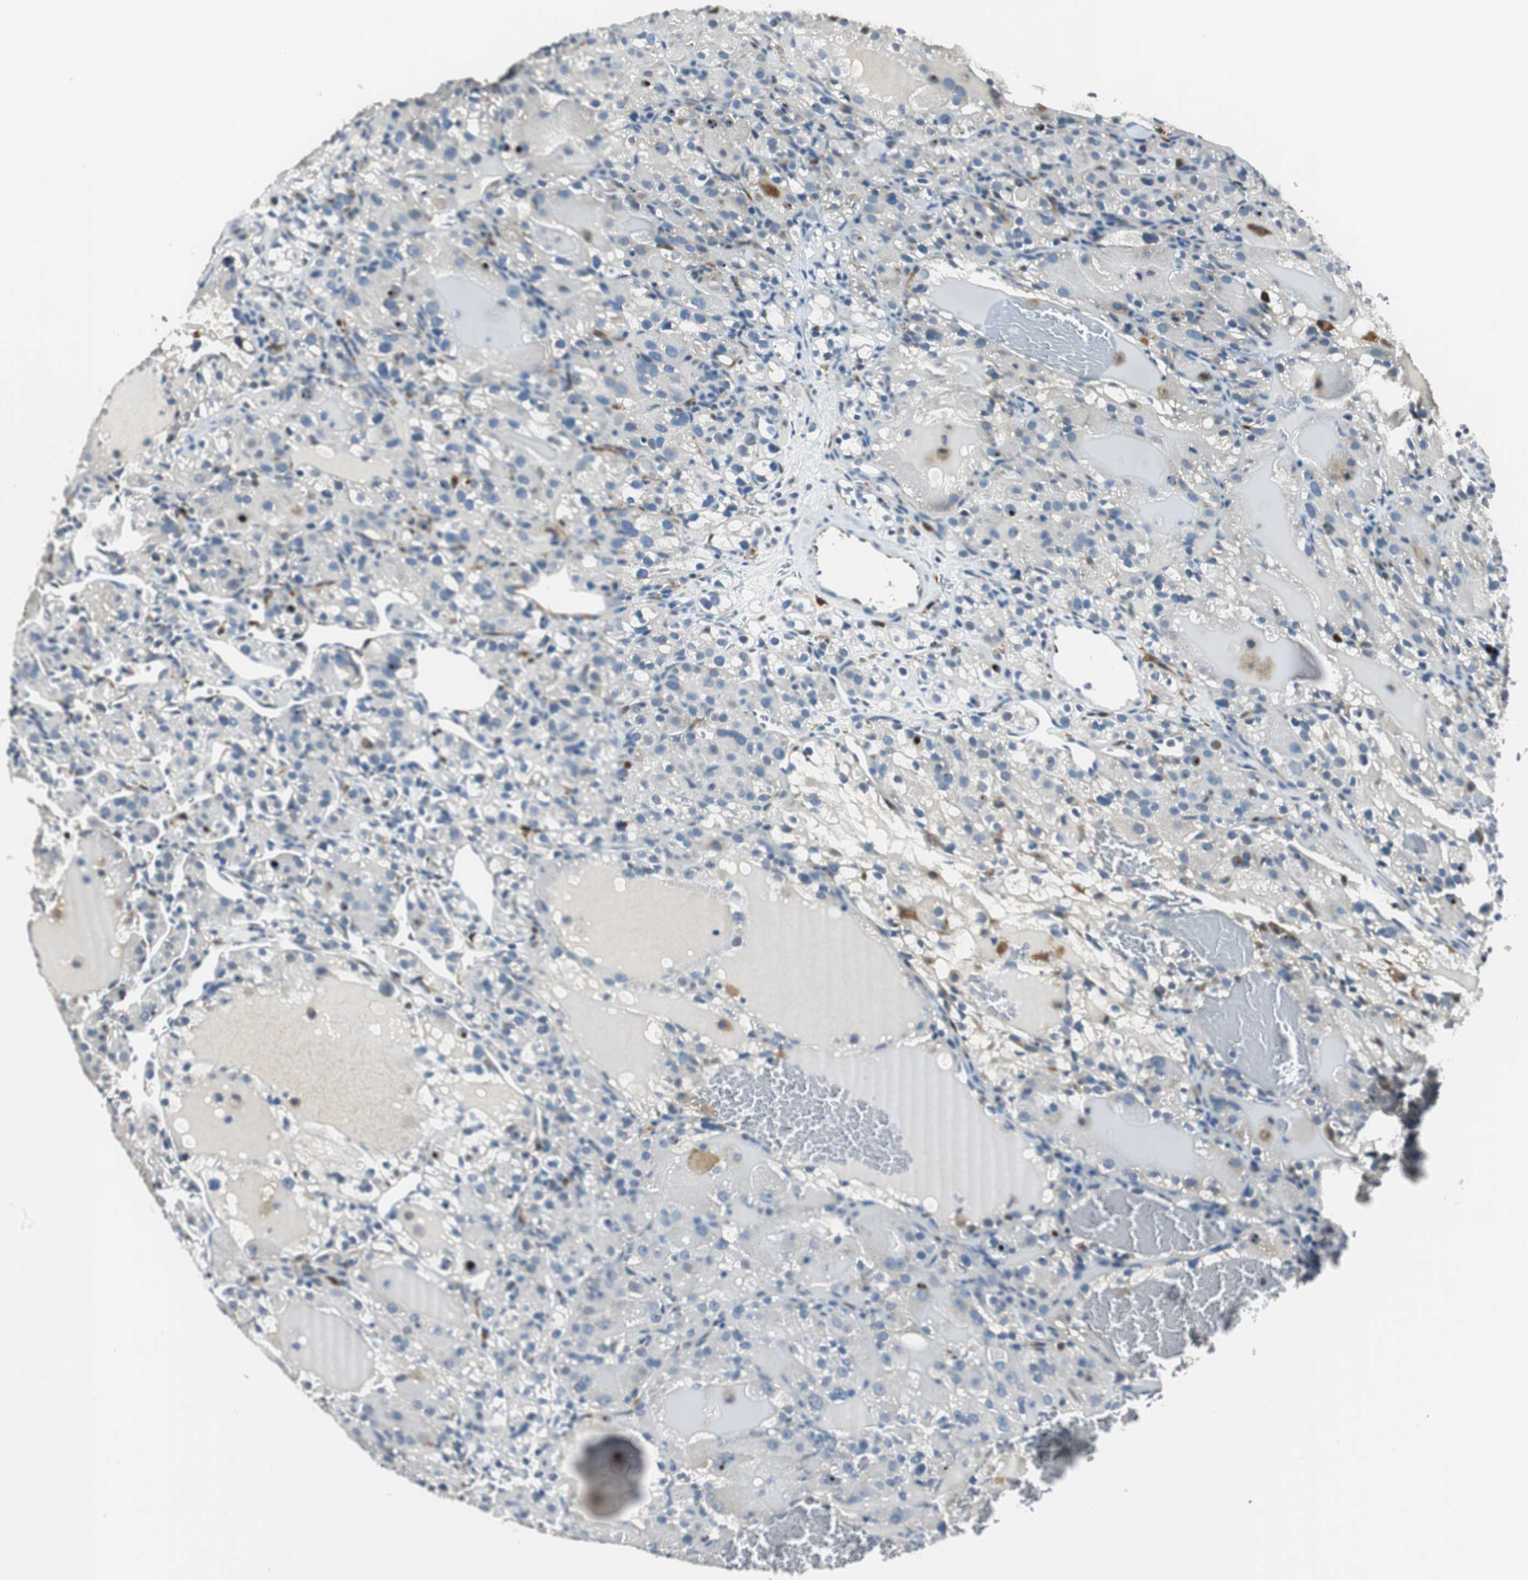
{"staining": {"intensity": "negative", "quantity": "none", "location": "none"}, "tissue": "renal cancer", "cell_type": "Tumor cells", "image_type": "cancer", "snomed": [{"axis": "morphology", "description": "Normal tissue, NOS"}, {"axis": "morphology", "description": "Adenocarcinoma, NOS"}, {"axis": "topography", "description": "Kidney"}], "caption": "Immunohistochemical staining of adenocarcinoma (renal) reveals no significant expression in tumor cells.", "gene": "ME1", "patient": {"sex": "male", "age": 61}}